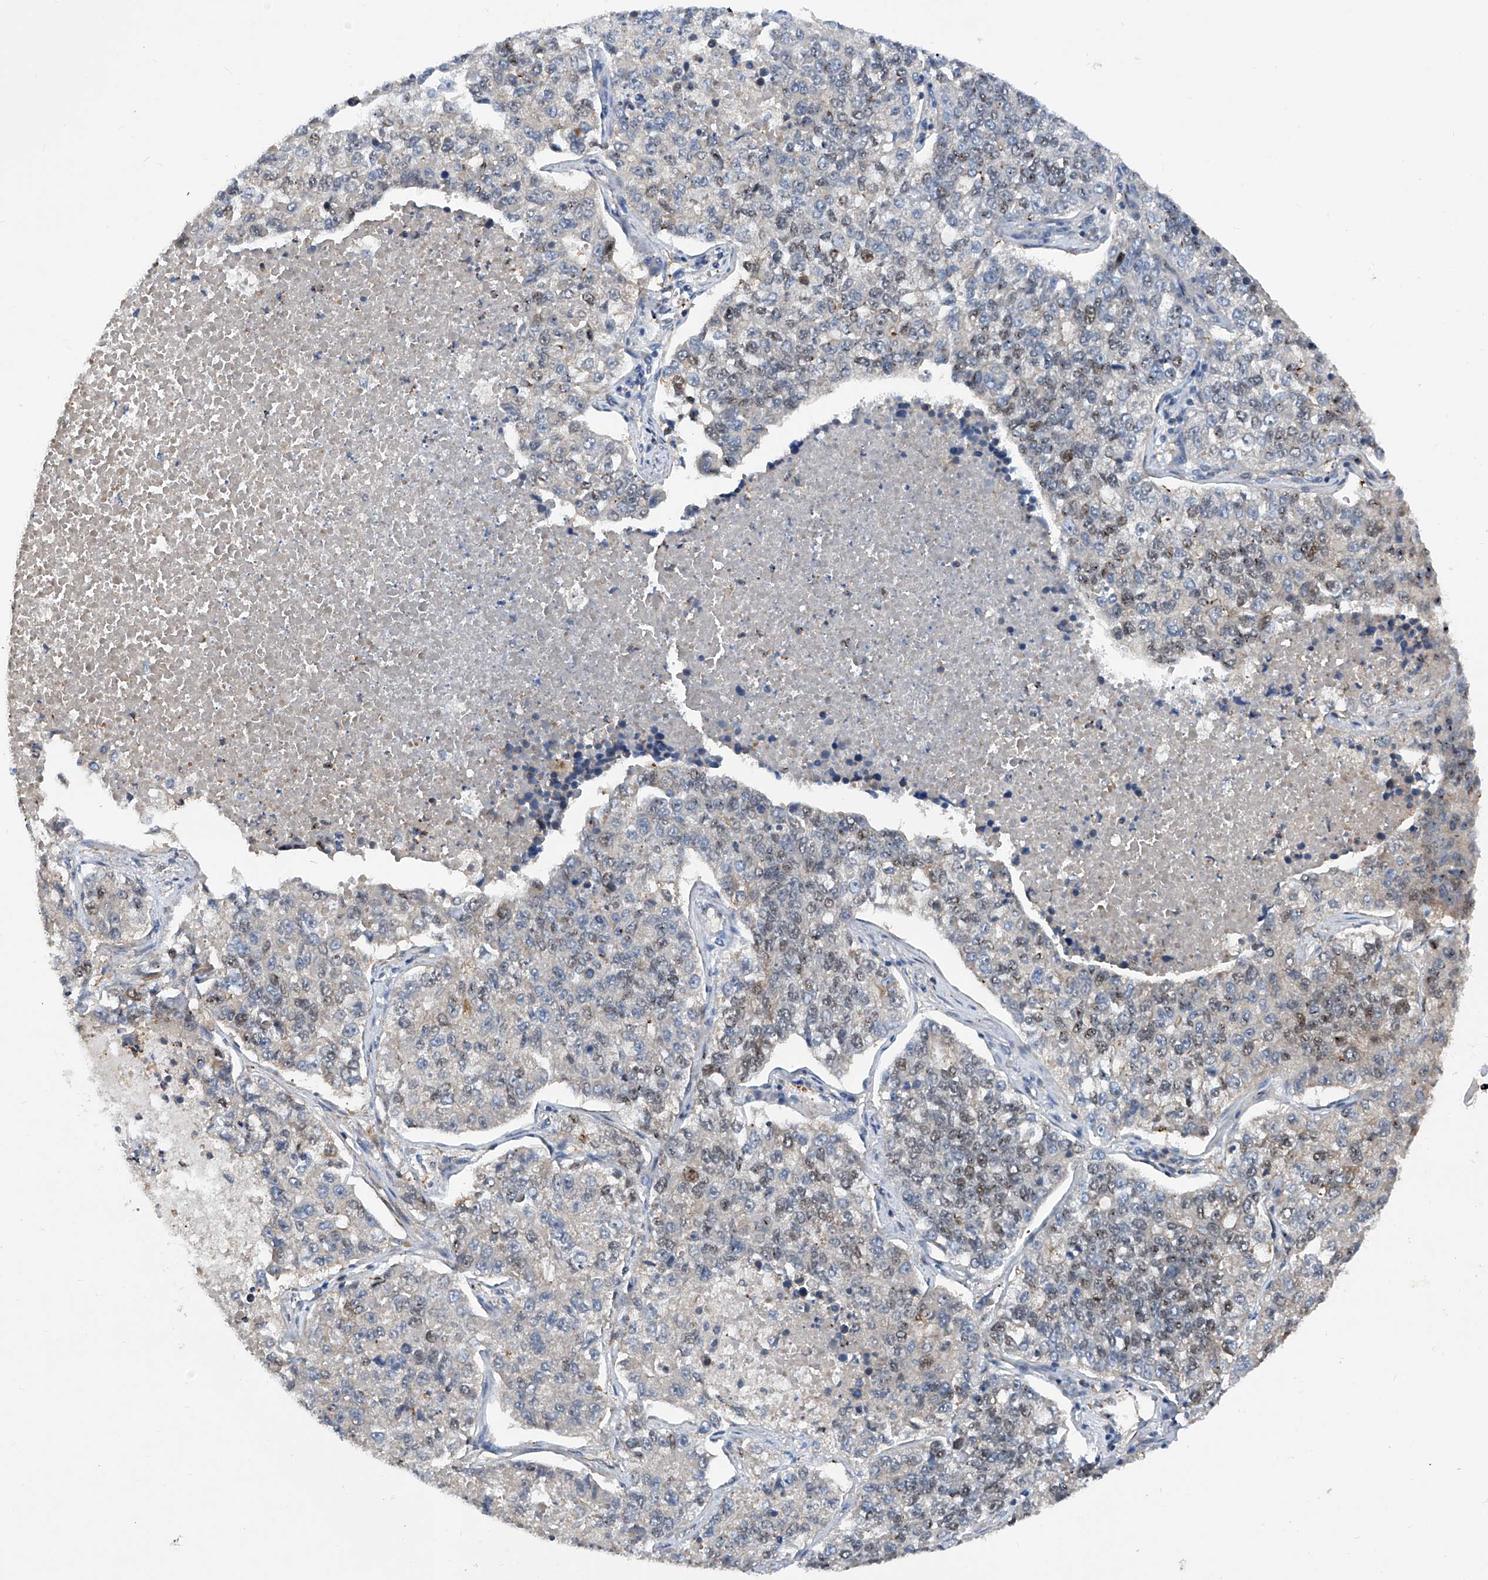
{"staining": {"intensity": "negative", "quantity": "none", "location": "none"}, "tissue": "lung cancer", "cell_type": "Tumor cells", "image_type": "cancer", "snomed": [{"axis": "morphology", "description": "Adenocarcinoma, NOS"}, {"axis": "topography", "description": "Lung"}], "caption": "This image is of adenocarcinoma (lung) stained with immunohistochemistry to label a protein in brown with the nuclei are counter-stained blue. There is no positivity in tumor cells.", "gene": "NT5C3A", "patient": {"sex": "male", "age": 49}}